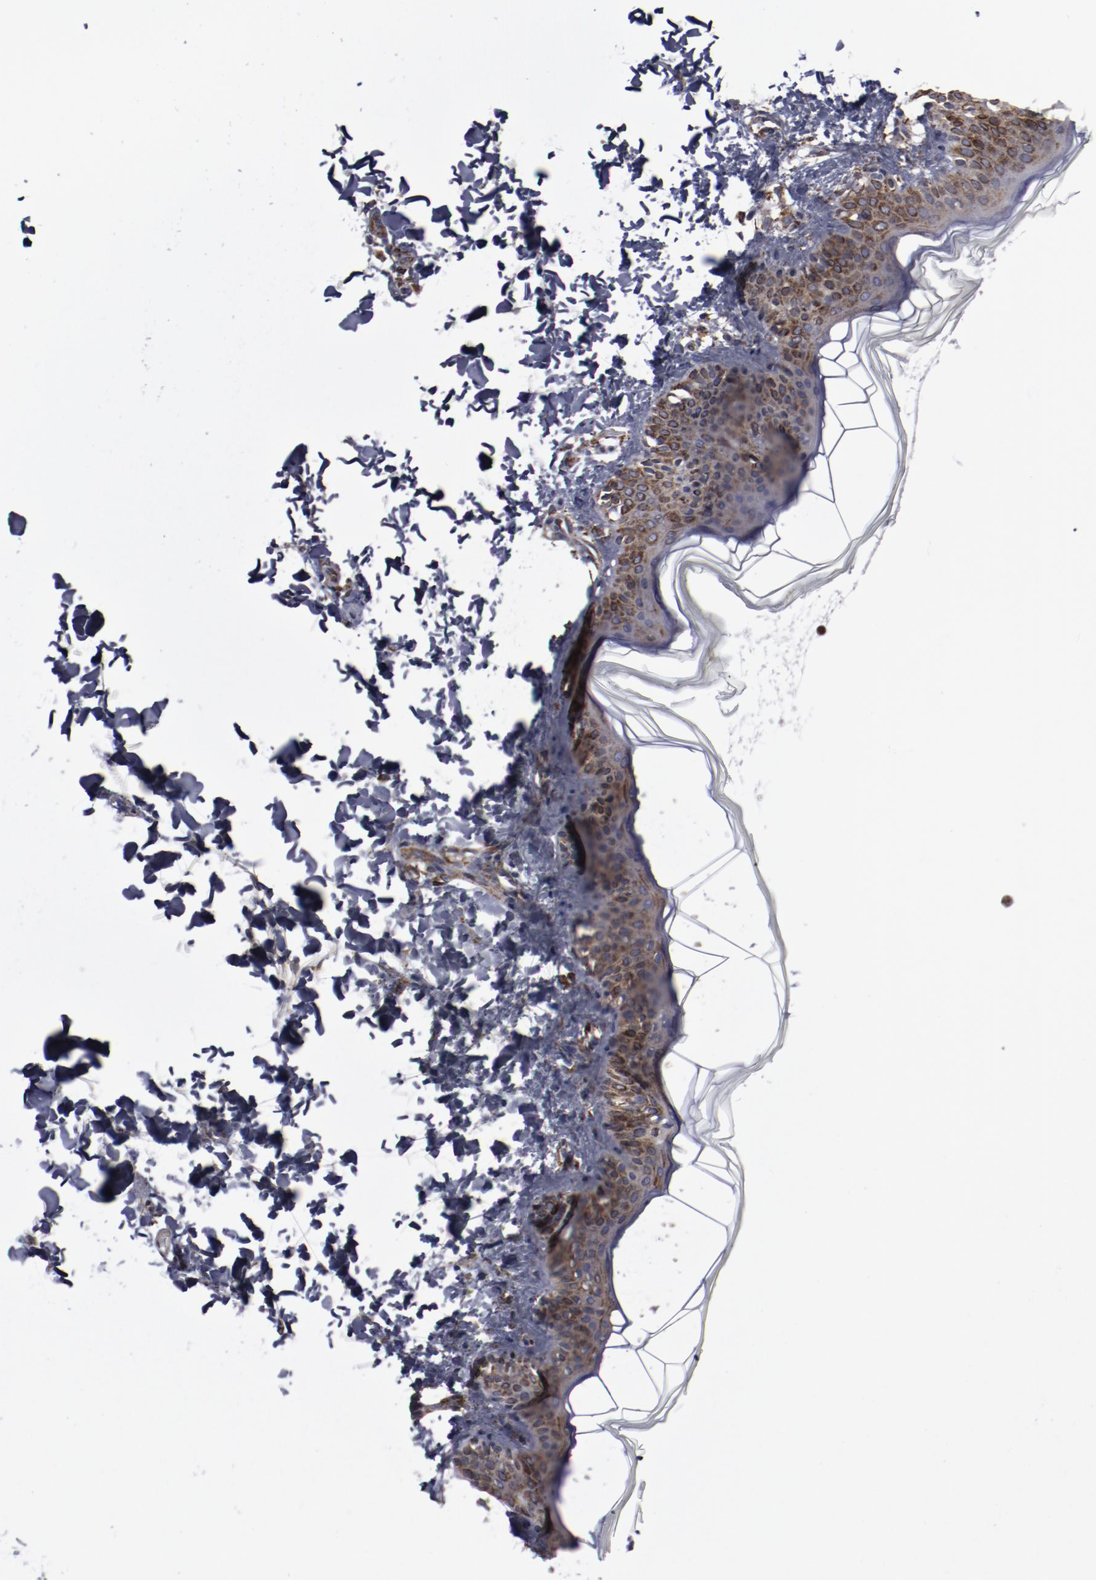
{"staining": {"intensity": "weak", "quantity": ">75%", "location": "cytoplasmic/membranous"}, "tissue": "skin", "cell_type": "Fibroblasts", "image_type": "normal", "snomed": [{"axis": "morphology", "description": "Normal tissue, NOS"}, {"axis": "topography", "description": "Skin"}], "caption": "Brown immunohistochemical staining in benign human skin shows weak cytoplasmic/membranous expression in about >75% of fibroblasts. The protein of interest is shown in brown color, while the nuclei are stained blue.", "gene": "ERLIN2", "patient": {"sex": "female", "age": 4}}